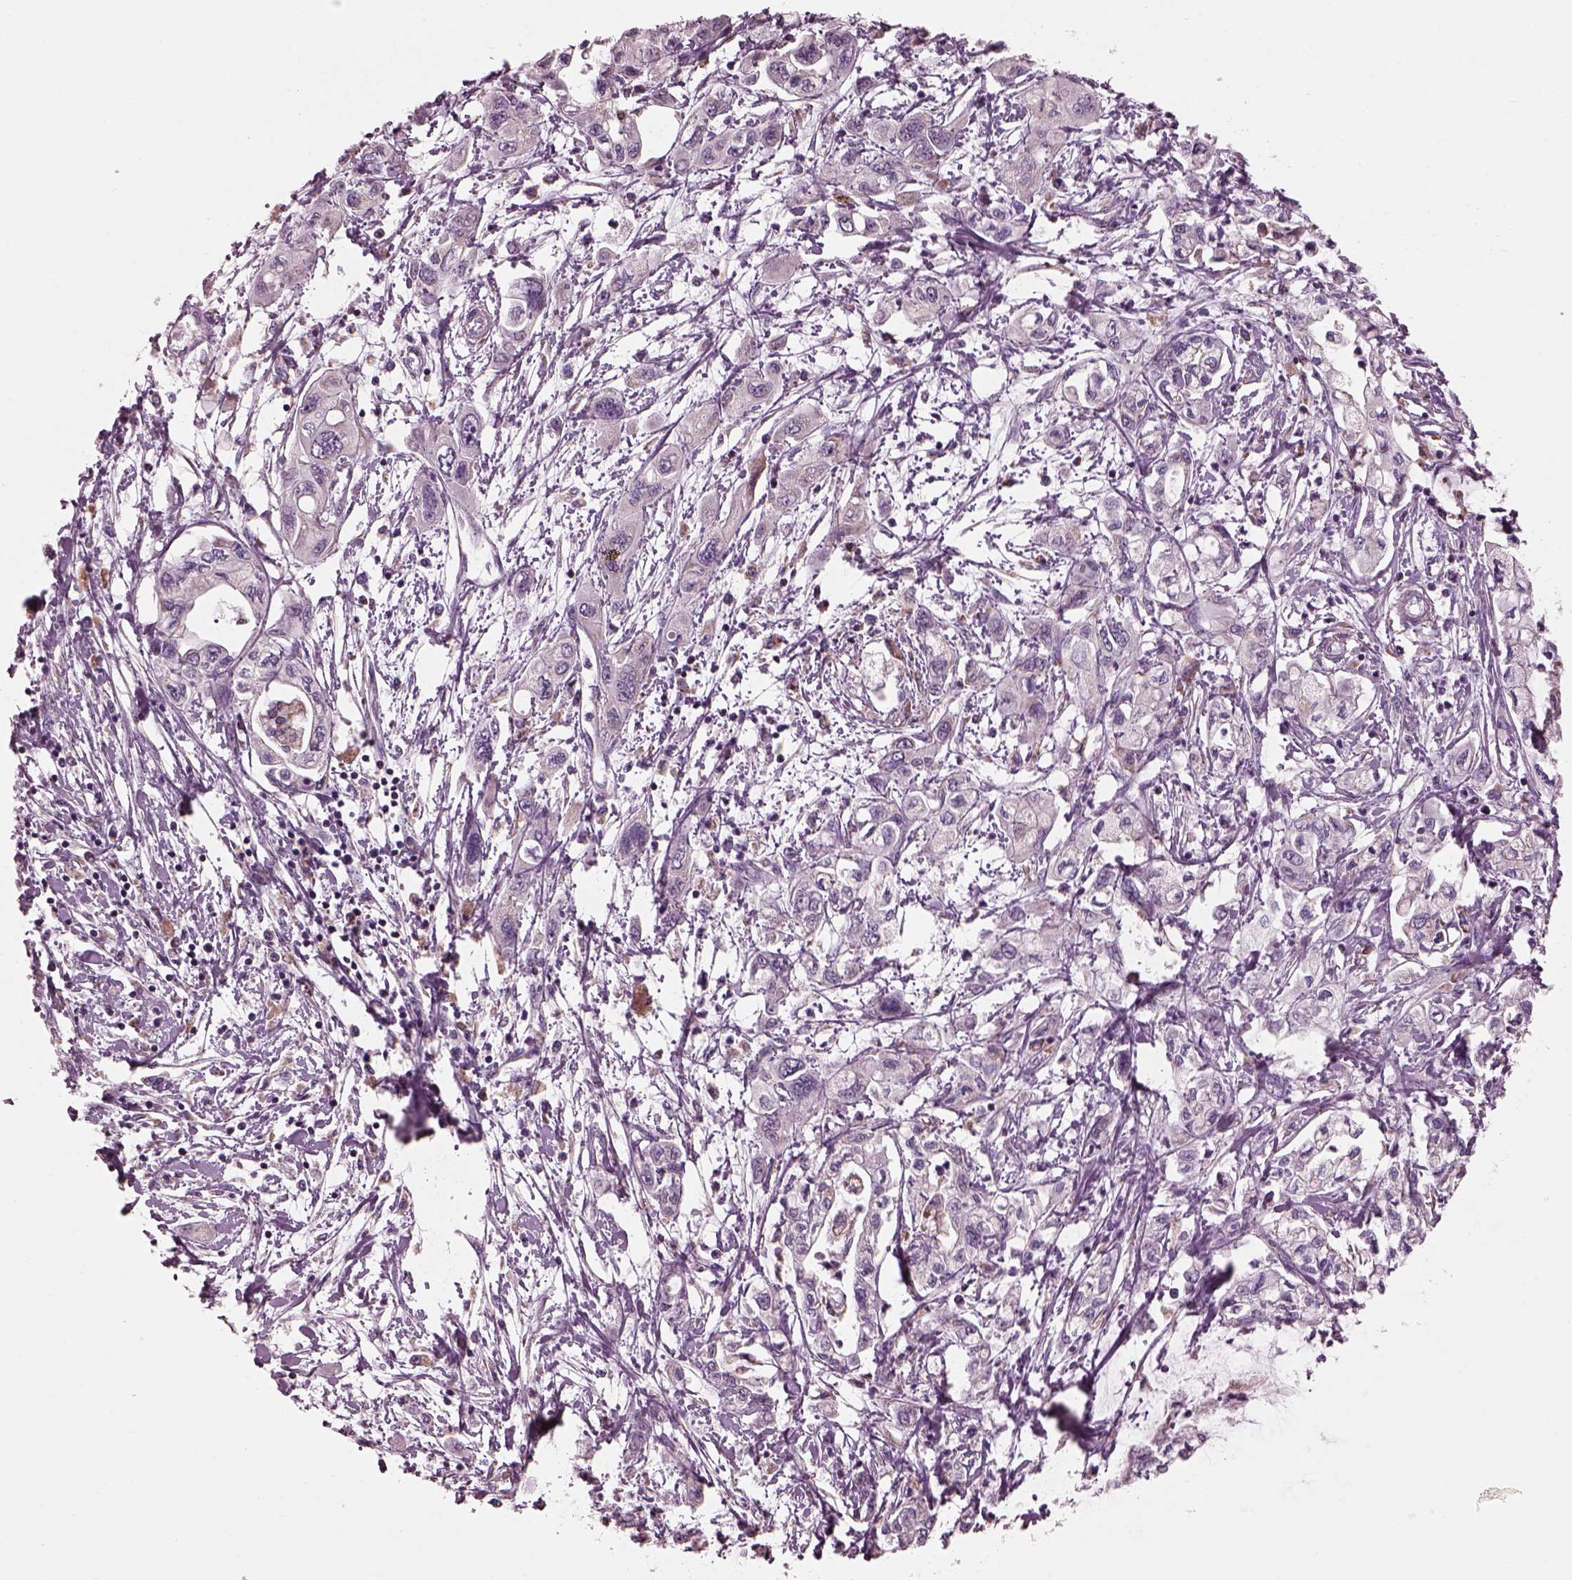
{"staining": {"intensity": "negative", "quantity": "none", "location": "none"}, "tissue": "pancreatic cancer", "cell_type": "Tumor cells", "image_type": "cancer", "snomed": [{"axis": "morphology", "description": "Adenocarcinoma, NOS"}, {"axis": "topography", "description": "Pancreas"}], "caption": "Immunohistochemical staining of pancreatic cancer exhibits no significant staining in tumor cells.", "gene": "ATP5MF", "patient": {"sex": "male", "age": 54}}